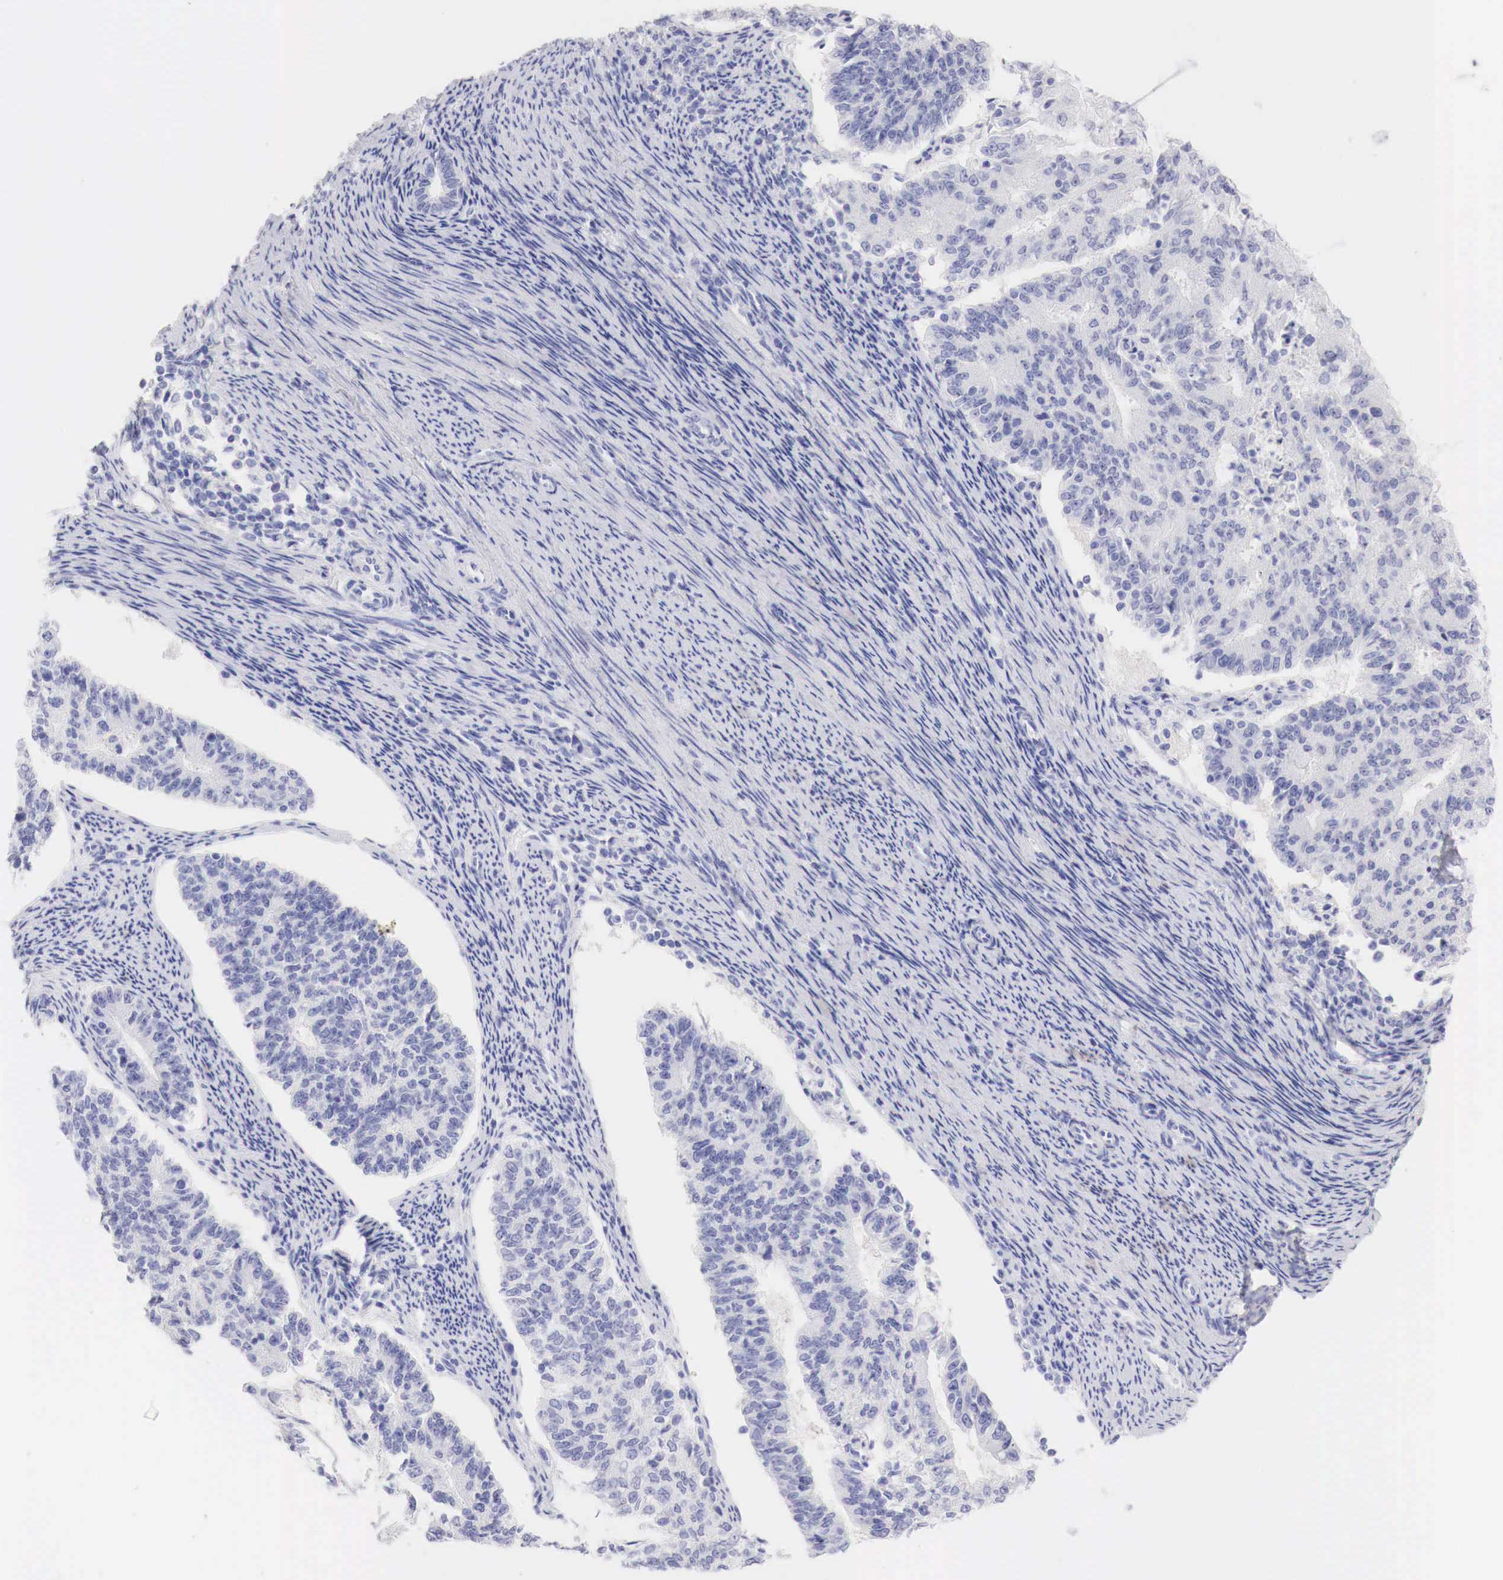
{"staining": {"intensity": "negative", "quantity": "none", "location": "none"}, "tissue": "endometrial cancer", "cell_type": "Tumor cells", "image_type": "cancer", "snomed": [{"axis": "morphology", "description": "Adenocarcinoma, NOS"}, {"axis": "topography", "description": "Endometrium"}], "caption": "Immunohistochemistry (IHC) micrograph of adenocarcinoma (endometrial) stained for a protein (brown), which exhibits no staining in tumor cells.", "gene": "TYR", "patient": {"sex": "female", "age": 56}}